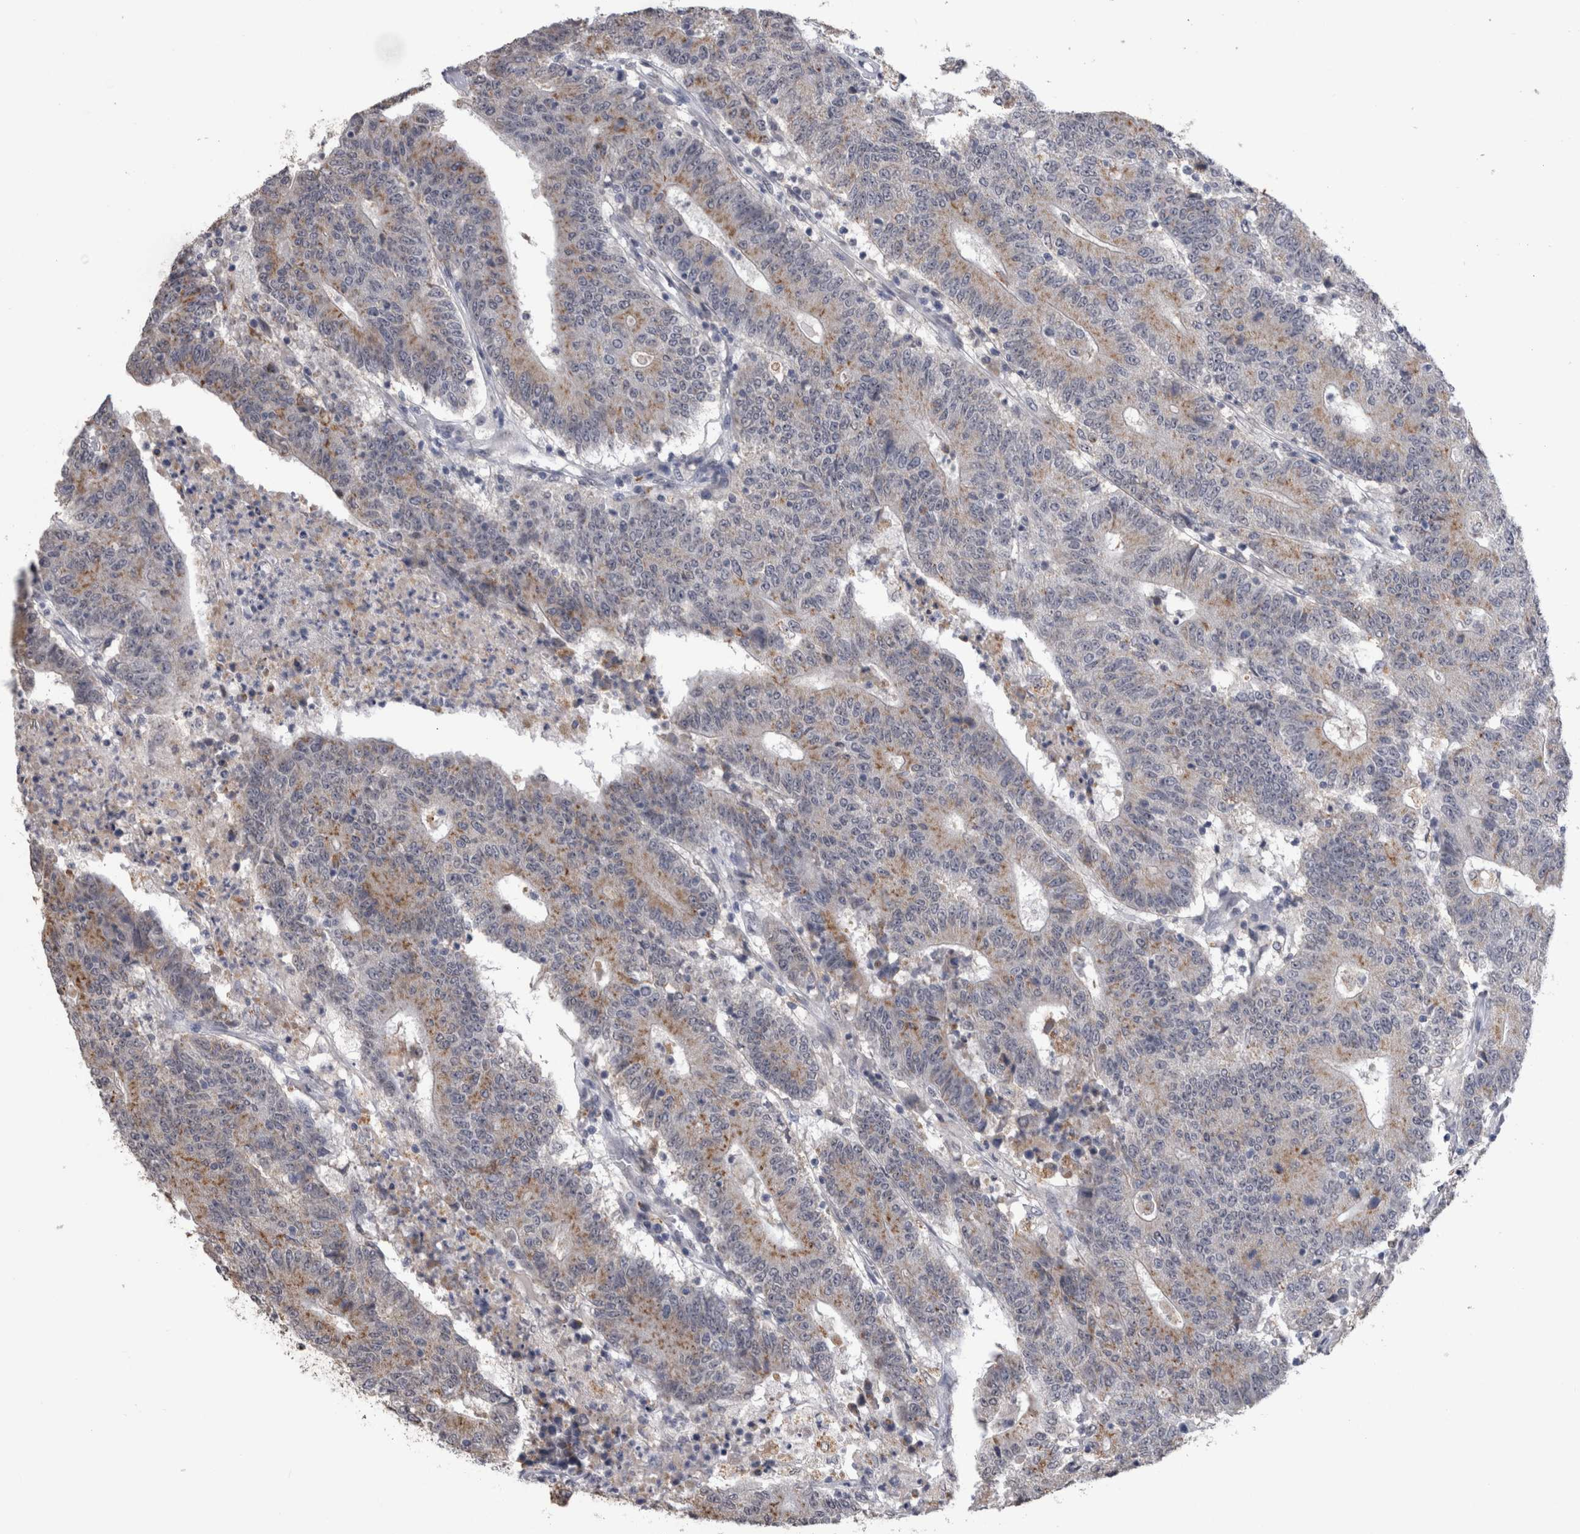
{"staining": {"intensity": "moderate", "quantity": ">75%", "location": "cytoplasmic/membranous"}, "tissue": "colorectal cancer", "cell_type": "Tumor cells", "image_type": "cancer", "snomed": [{"axis": "morphology", "description": "Normal tissue, NOS"}, {"axis": "morphology", "description": "Adenocarcinoma, NOS"}, {"axis": "topography", "description": "Colon"}], "caption": "About >75% of tumor cells in colorectal cancer reveal moderate cytoplasmic/membranous protein staining as visualized by brown immunohistochemical staining.", "gene": "PAX5", "patient": {"sex": "female", "age": 75}}